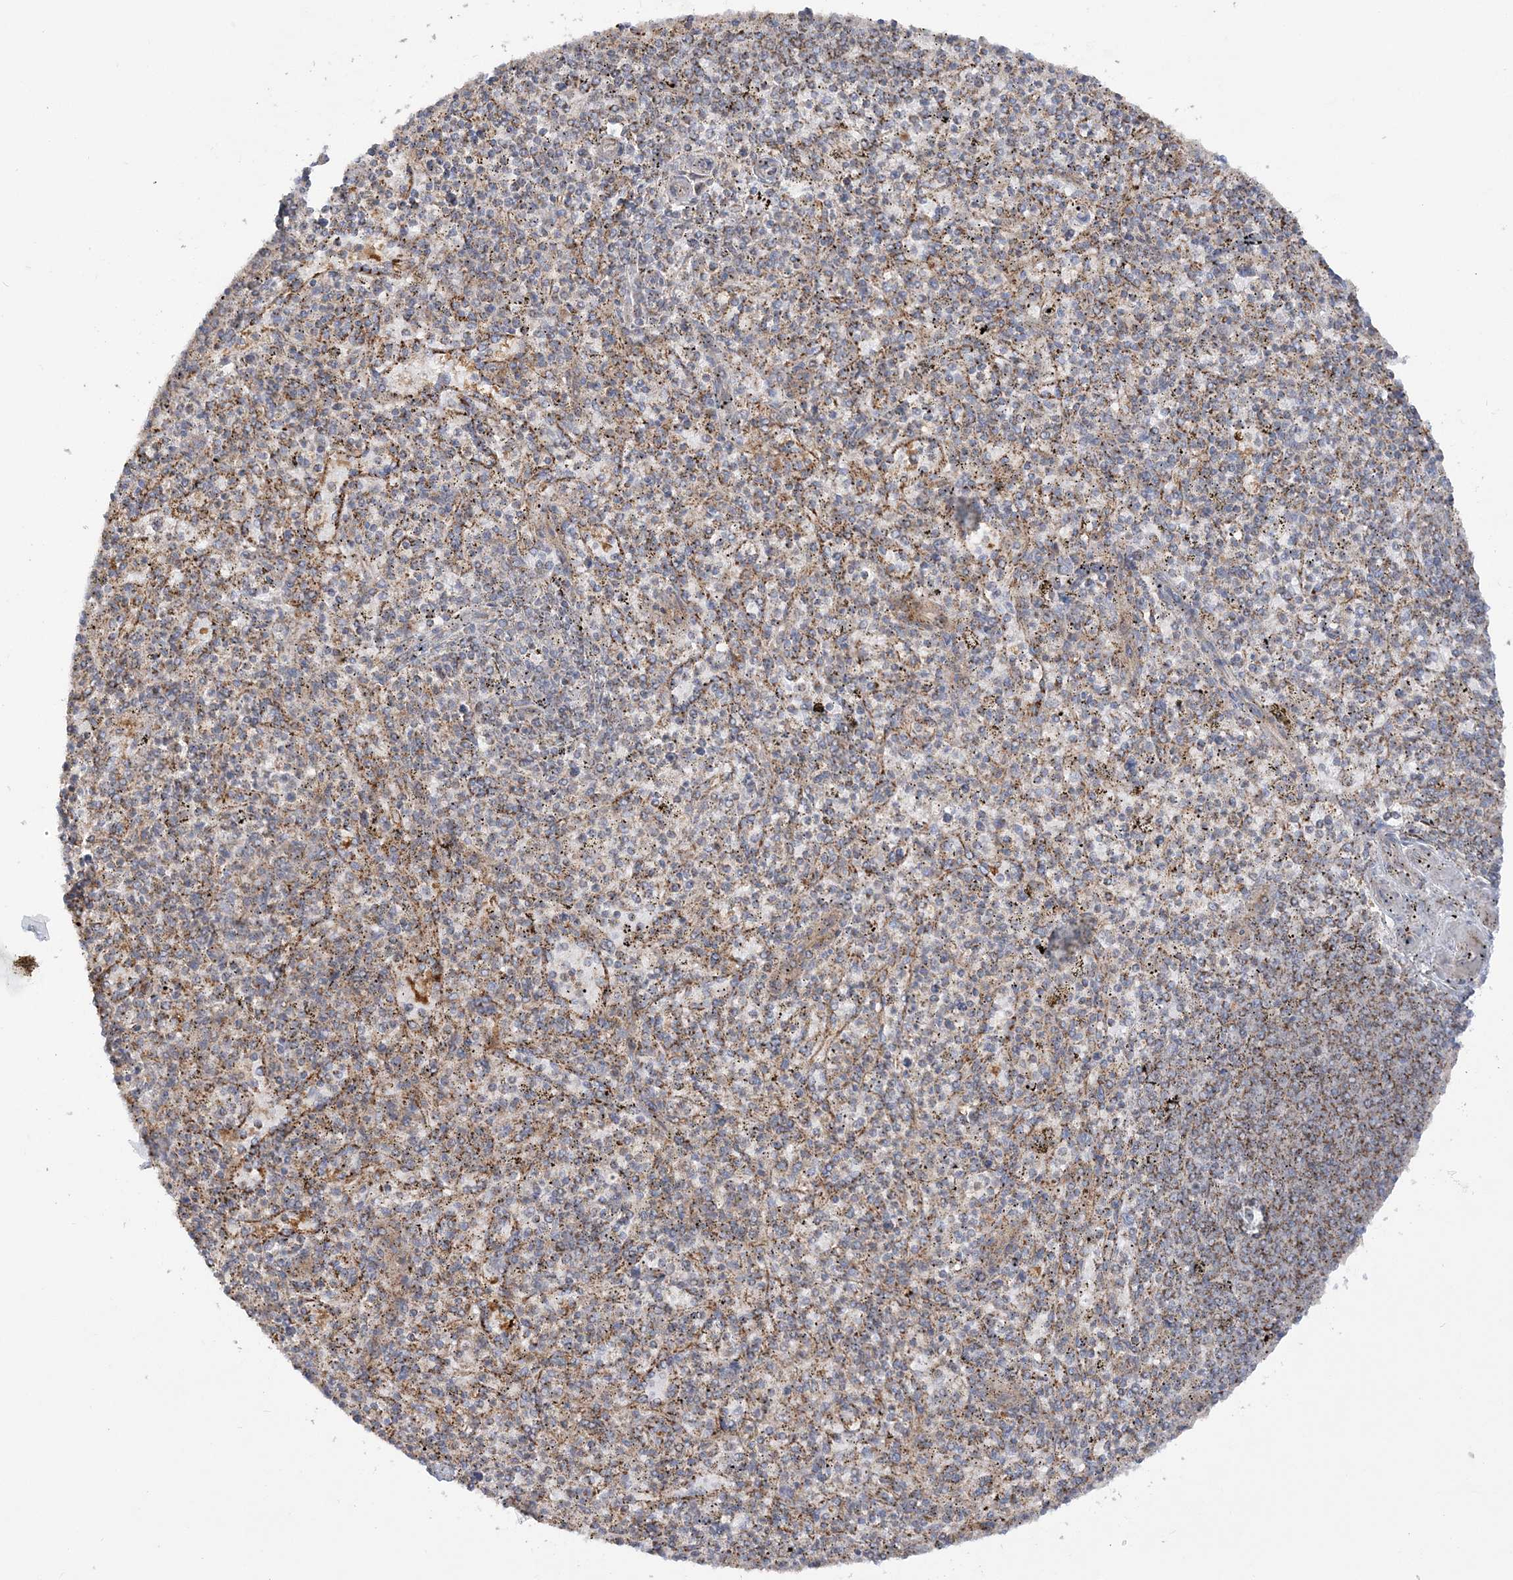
{"staining": {"intensity": "weak", "quantity": "25%-75%", "location": "cytoplasmic/membranous"}, "tissue": "spleen", "cell_type": "Cells in red pulp", "image_type": "normal", "snomed": [{"axis": "morphology", "description": "Normal tissue, NOS"}, {"axis": "topography", "description": "Spleen"}], "caption": "Protein expression analysis of normal human spleen reveals weak cytoplasmic/membranous staining in approximately 25%-75% of cells in red pulp. (DAB = brown stain, brightfield microscopy at high magnification).", "gene": "SCLT1", "patient": {"sex": "male", "age": 72}}